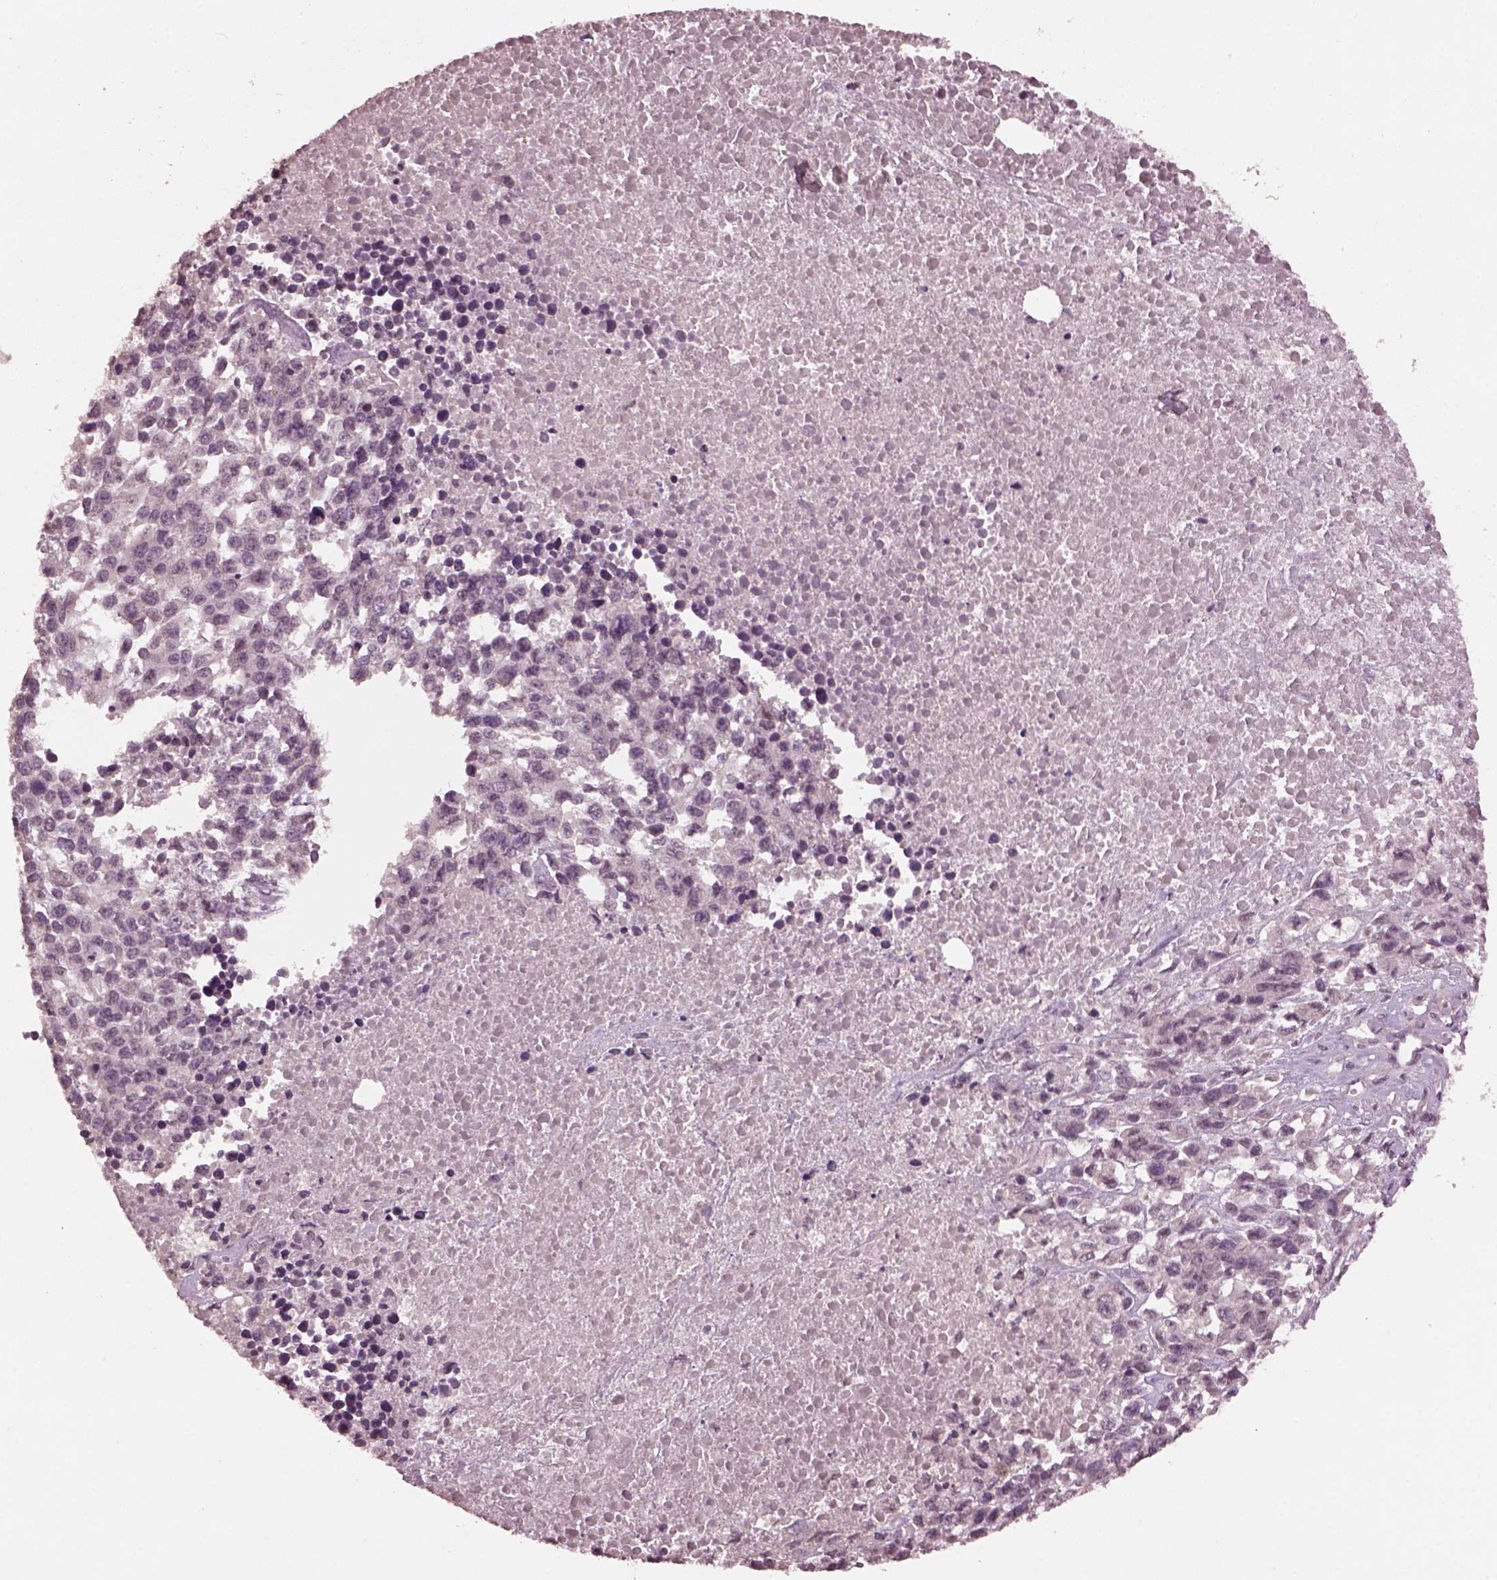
{"staining": {"intensity": "negative", "quantity": "none", "location": "none"}, "tissue": "melanoma", "cell_type": "Tumor cells", "image_type": "cancer", "snomed": [{"axis": "morphology", "description": "Malignant melanoma, Metastatic site"}, {"axis": "topography", "description": "Skin"}], "caption": "IHC photomicrograph of neoplastic tissue: human melanoma stained with DAB displays no significant protein staining in tumor cells.", "gene": "IL18RAP", "patient": {"sex": "male", "age": 84}}